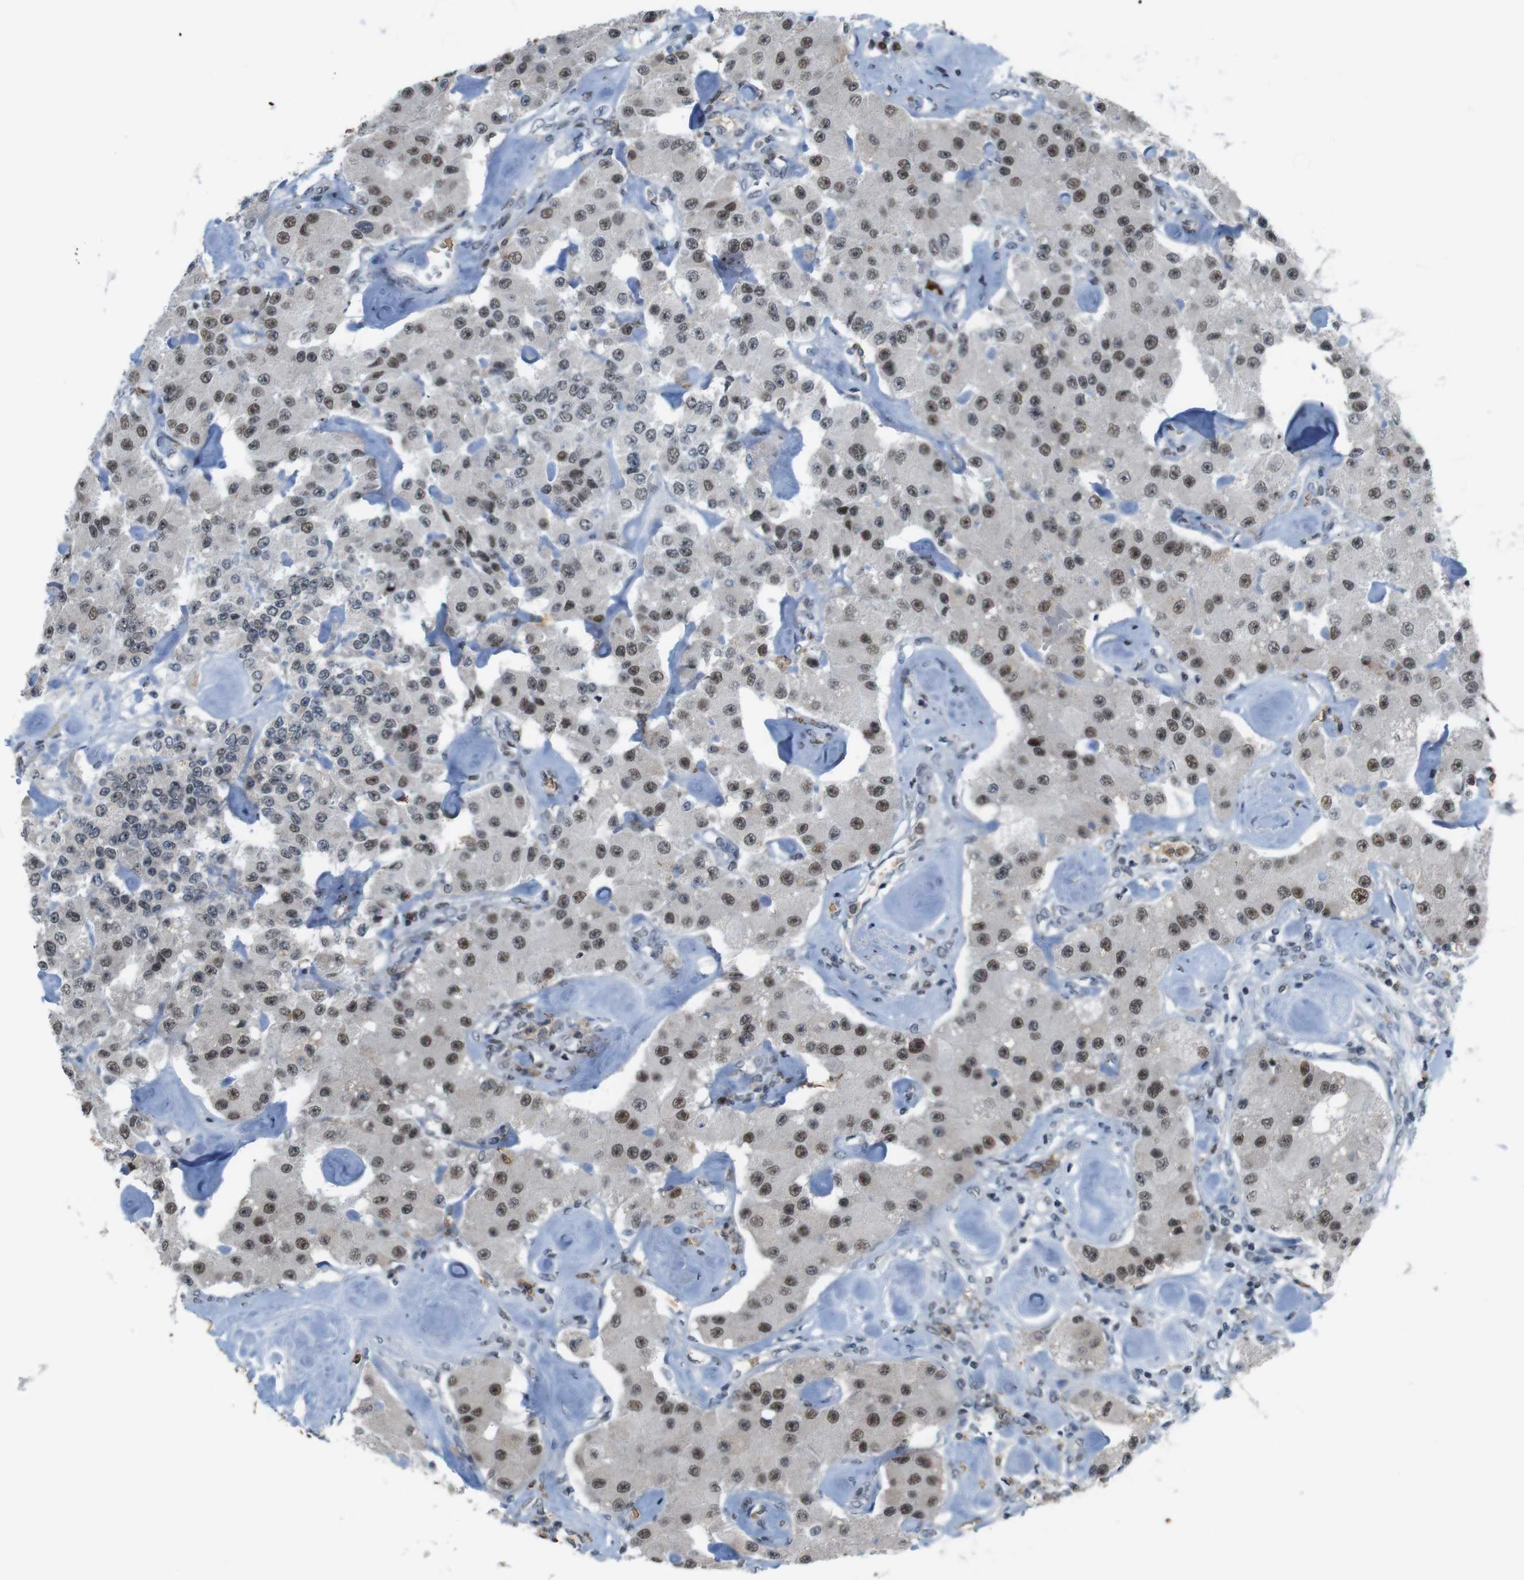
{"staining": {"intensity": "moderate", "quantity": ">75%", "location": "nuclear"}, "tissue": "carcinoid", "cell_type": "Tumor cells", "image_type": "cancer", "snomed": [{"axis": "morphology", "description": "Carcinoid, malignant, NOS"}, {"axis": "topography", "description": "Pancreas"}], "caption": "Tumor cells show medium levels of moderate nuclear positivity in about >75% of cells in carcinoid.", "gene": "SUB1", "patient": {"sex": "male", "age": 41}}